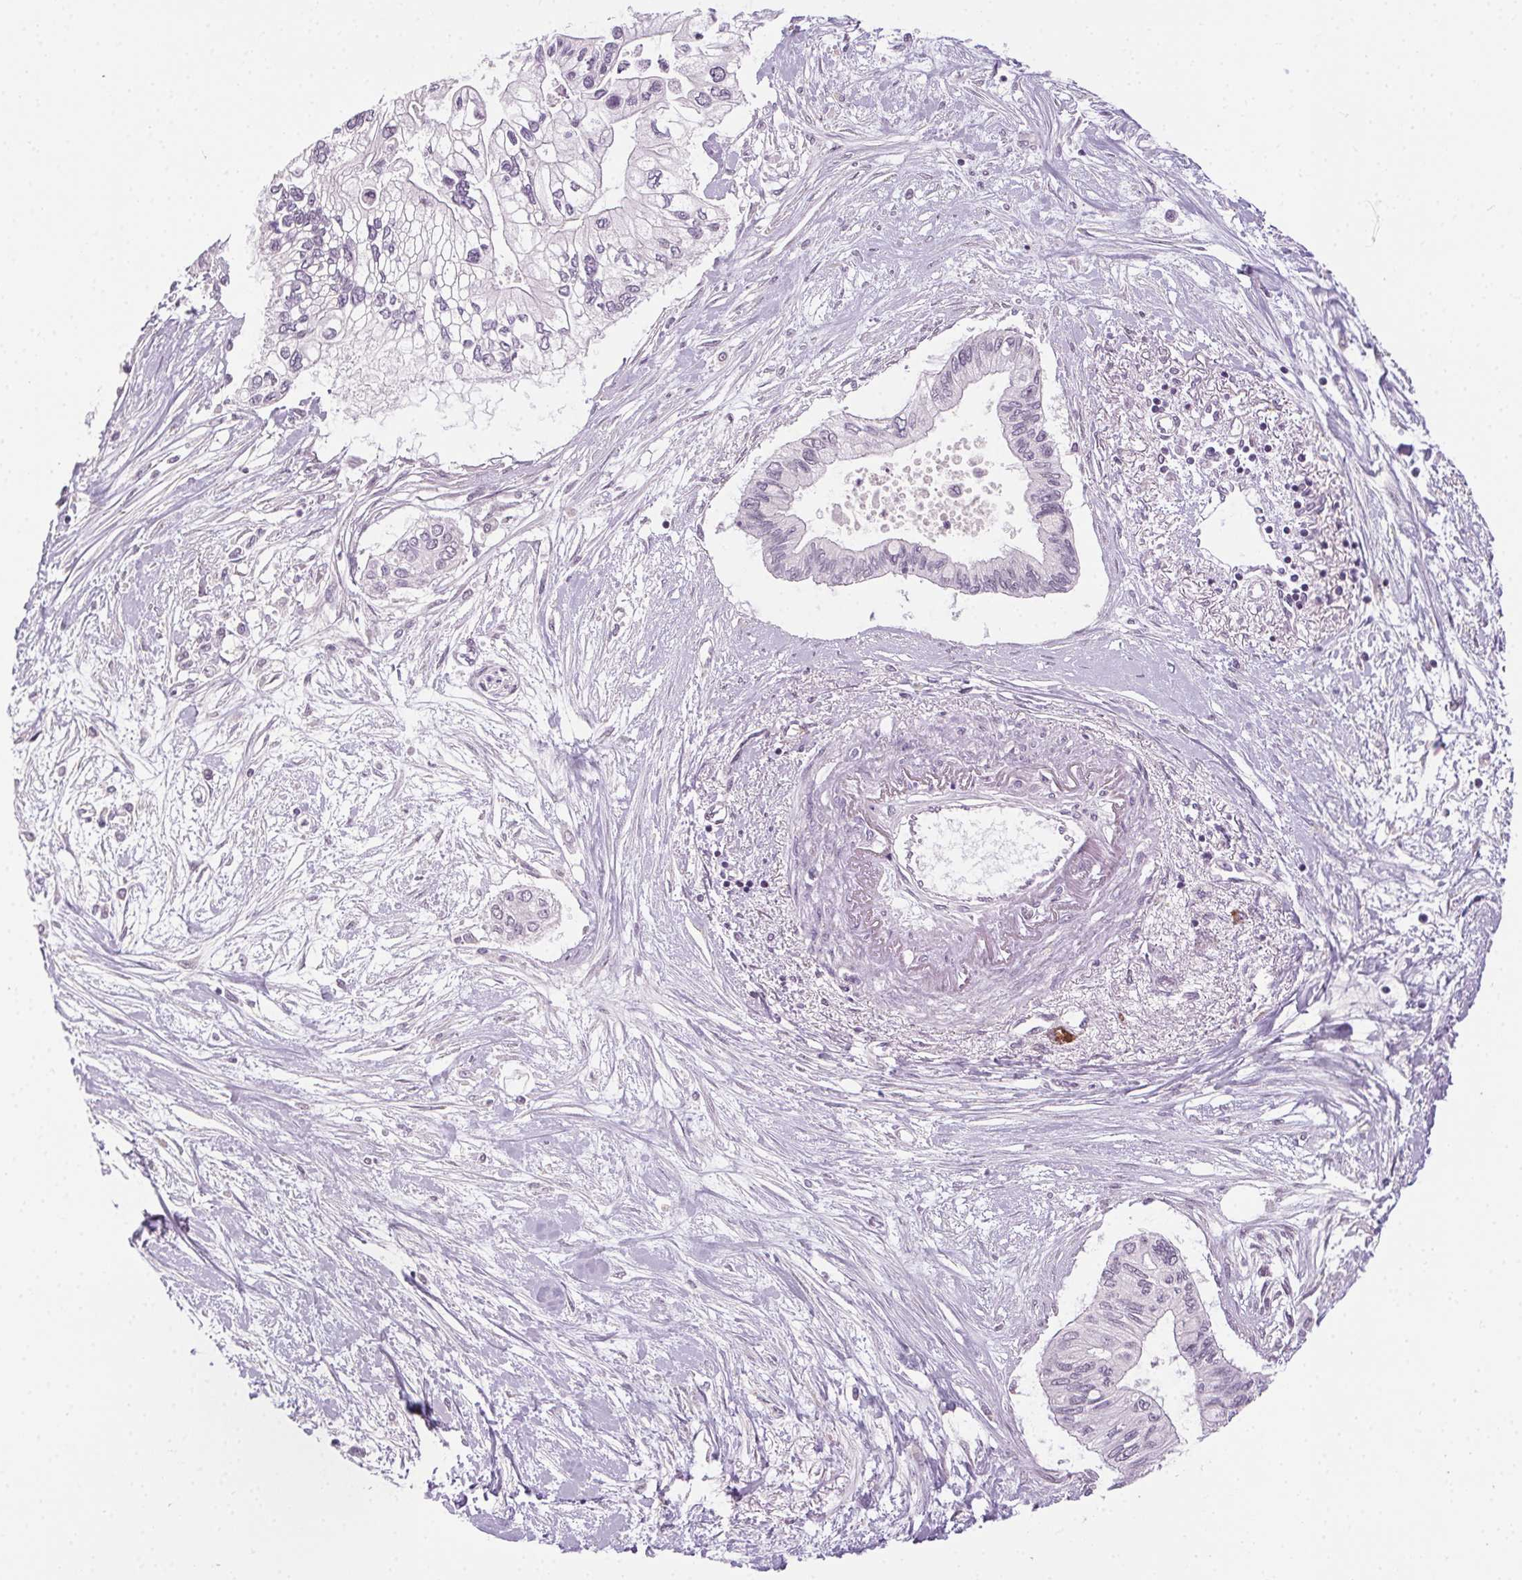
{"staining": {"intensity": "negative", "quantity": "none", "location": "none"}, "tissue": "pancreatic cancer", "cell_type": "Tumor cells", "image_type": "cancer", "snomed": [{"axis": "morphology", "description": "Adenocarcinoma, NOS"}, {"axis": "topography", "description": "Pancreas"}], "caption": "IHC image of human pancreatic cancer (adenocarcinoma) stained for a protein (brown), which demonstrates no expression in tumor cells.", "gene": "FAM168A", "patient": {"sex": "female", "age": 77}}